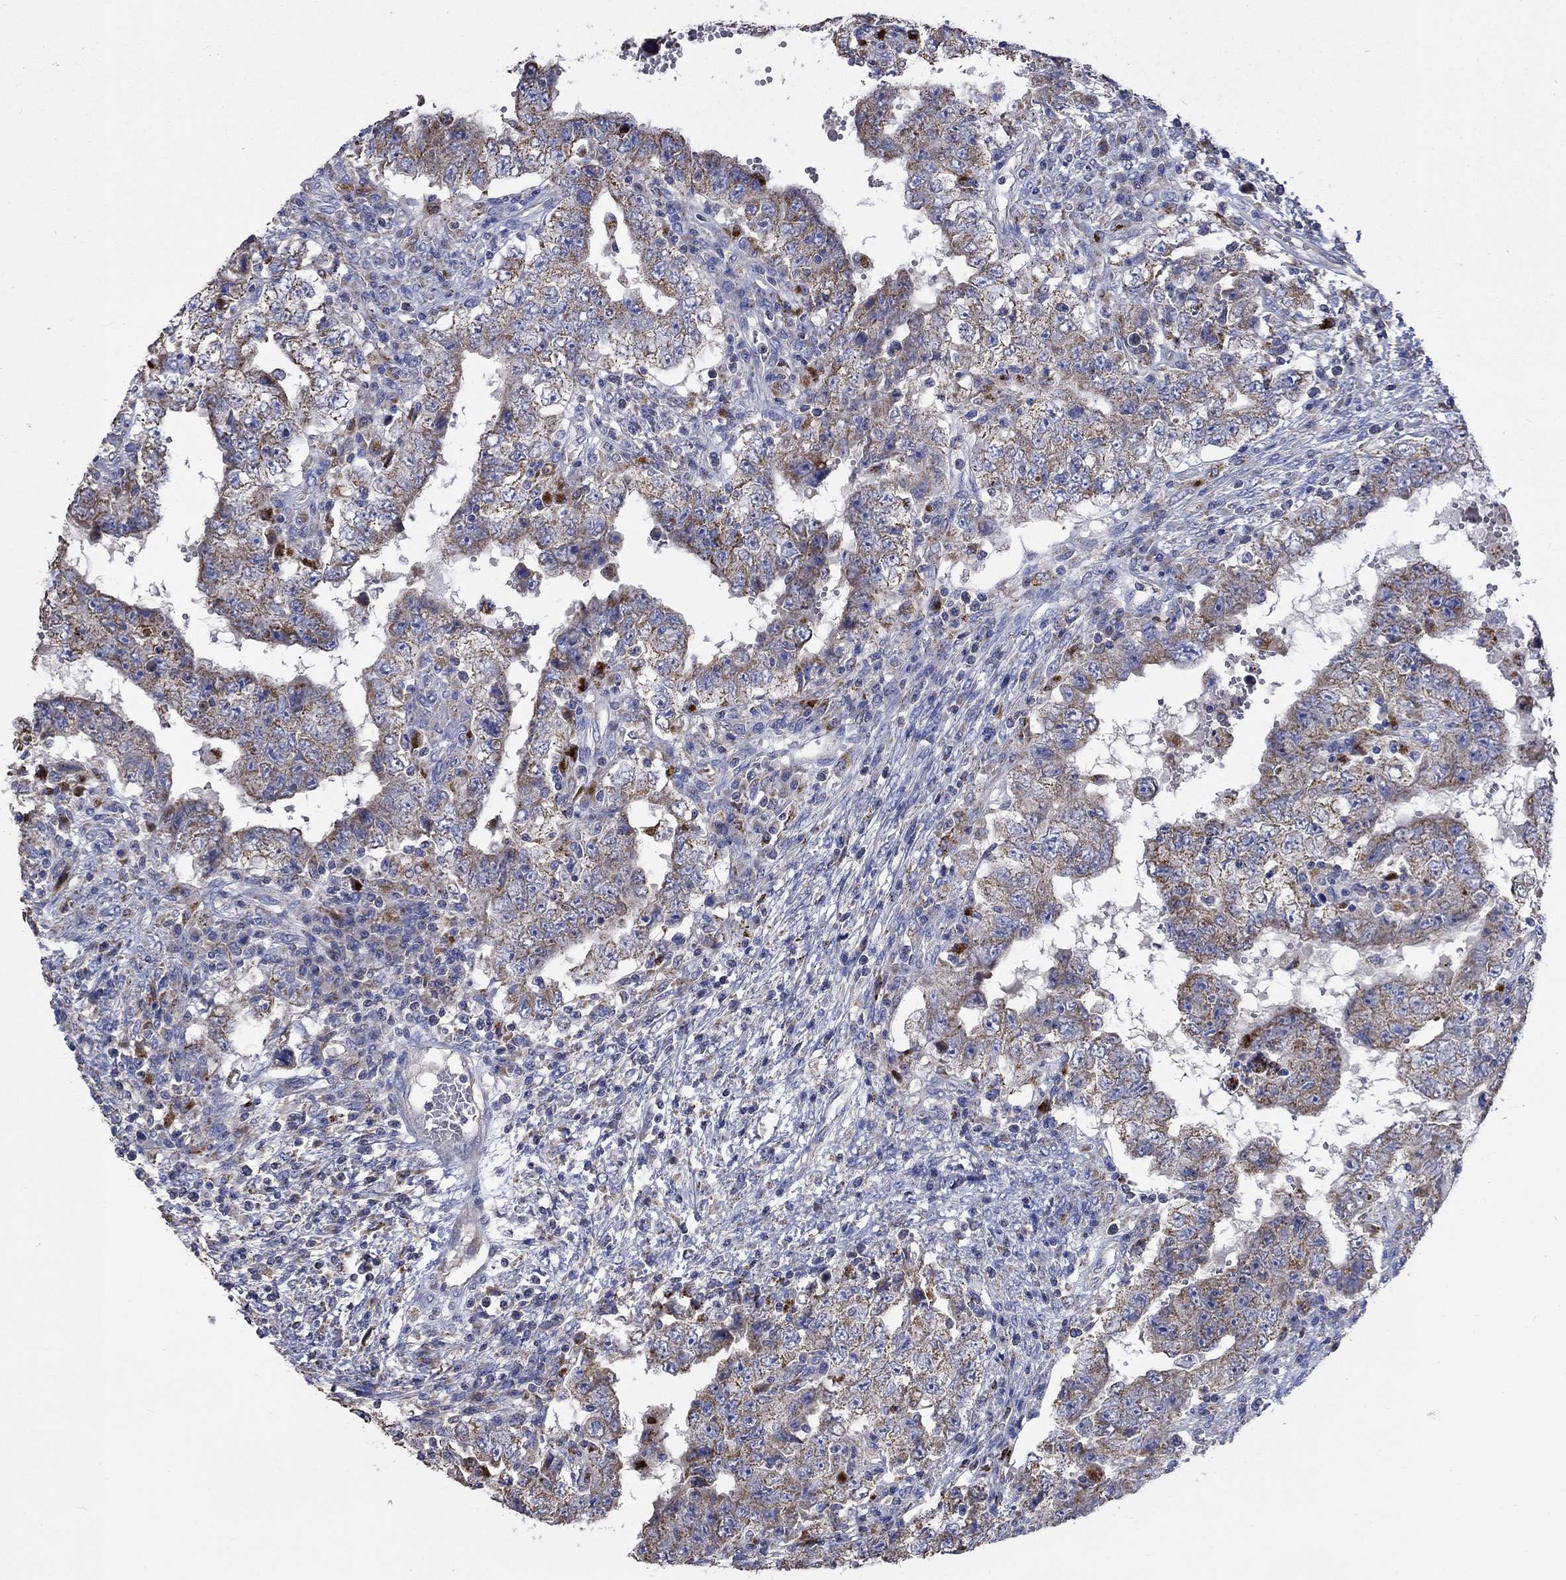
{"staining": {"intensity": "moderate", "quantity": "25%-75%", "location": "cytoplasmic/membranous"}, "tissue": "testis cancer", "cell_type": "Tumor cells", "image_type": "cancer", "snomed": [{"axis": "morphology", "description": "Carcinoma, Embryonal, NOS"}, {"axis": "topography", "description": "Testis"}], "caption": "High-power microscopy captured an immunohistochemistry histopathology image of testis cancer, revealing moderate cytoplasmic/membranous positivity in approximately 25%-75% of tumor cells.", "gene": "UGT8", "patient": {"sex": "male", "age": 26}}